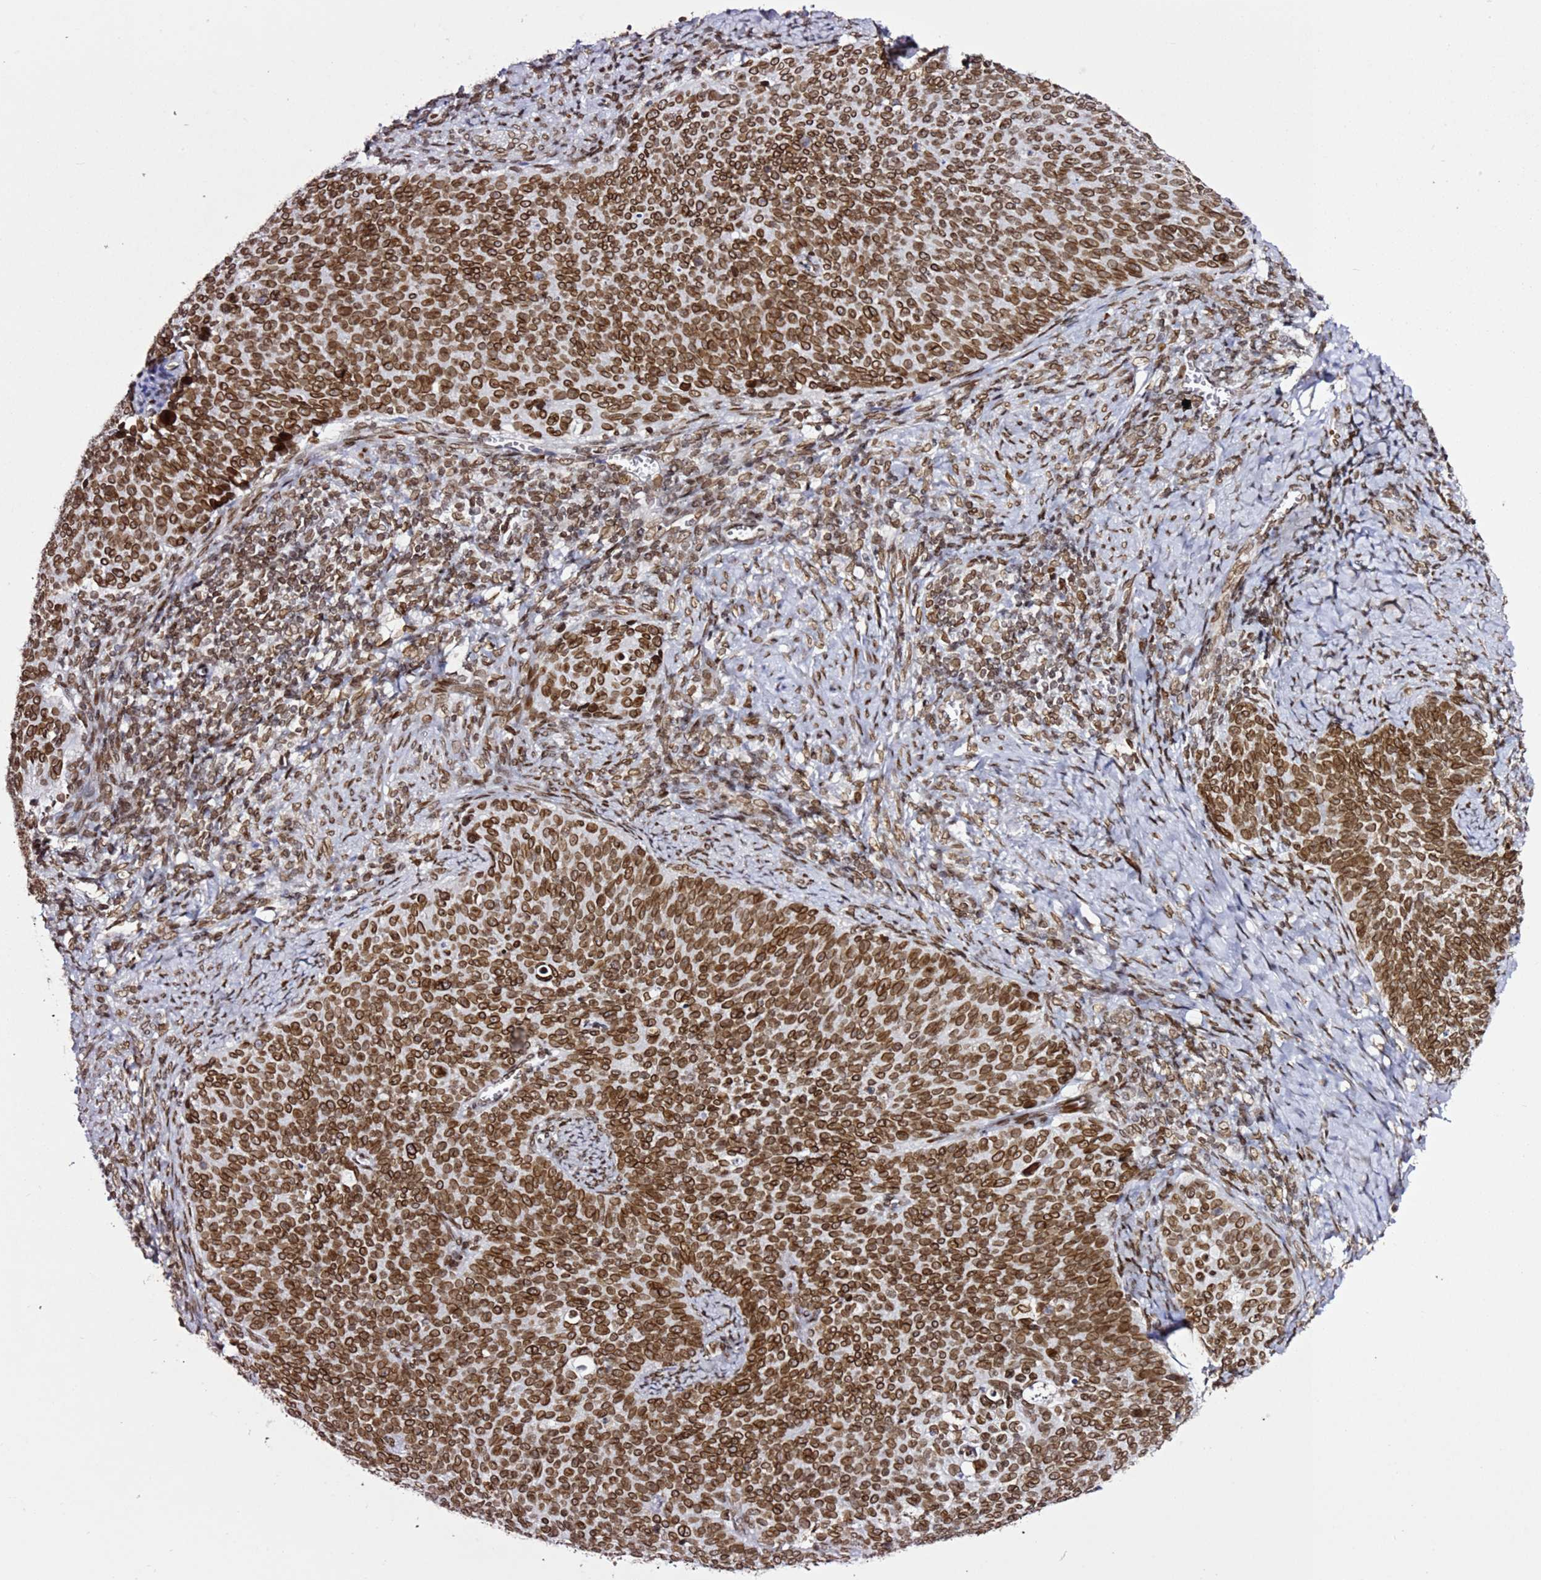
{"staining": {"intensity": "moderate", "quantity": ">75%", "location": "cytoplasmic/membranous,nuclear"}, "tissue": "cervical cancer", "cell_type": "Tumor cells", "image_type": "cancer", "snomed": [{"axis": "morphology", "description": "Normal tissue, NOS"}, {"axis": "morphology", "description": "Squamous cell carcinoma, NOS"}, {"axis": "topography", "description": "Cervix"}], "caption": "Immunohistochemistry (IHC) of human cervical cancer exhibits medium levels of moderate cytoplasmic/membranous and nuclear staining in about >75% of tumor cells.", "gene": "POU6F1", "patient": {"sex": "female", "age": 39}}